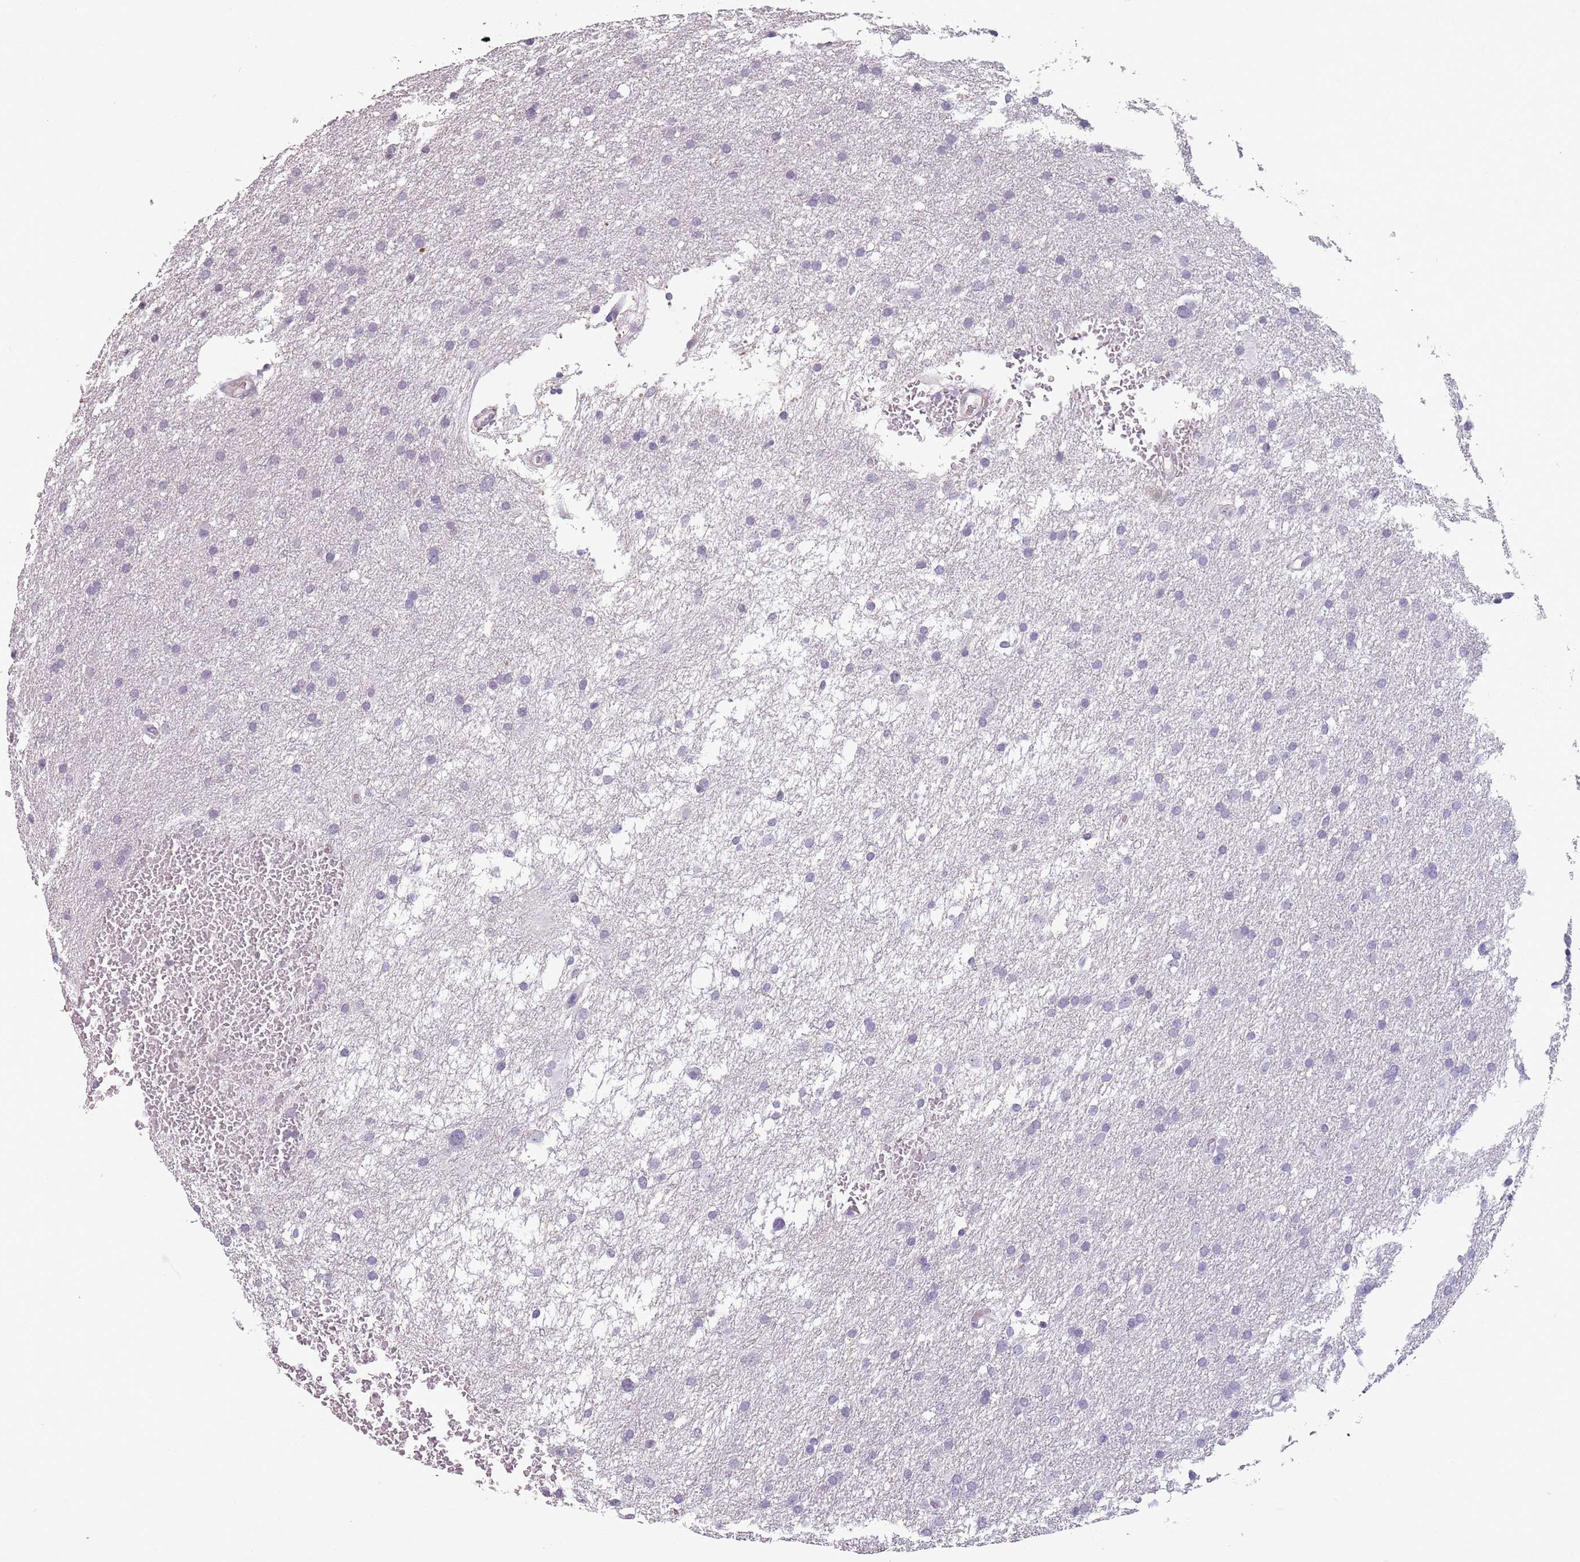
{"staining": {"intensity": "negative", "quantity": "none", "location": "none"}, "tissue": "glioma", "cell_type": "Tumor cells", "image_type": "cancer", "snomed": [{"axis": "morphology", "description": "Glioma, malignant, High grade"}, {"axis": "topography", "description": "Cerebral cortex"}], "caption": "The immunohistochemistry micrograph has no significant positivity in tumor cells of glioma tissue.", "gene": "SUN5", "patient": {"sex": "female", "age": 36}}